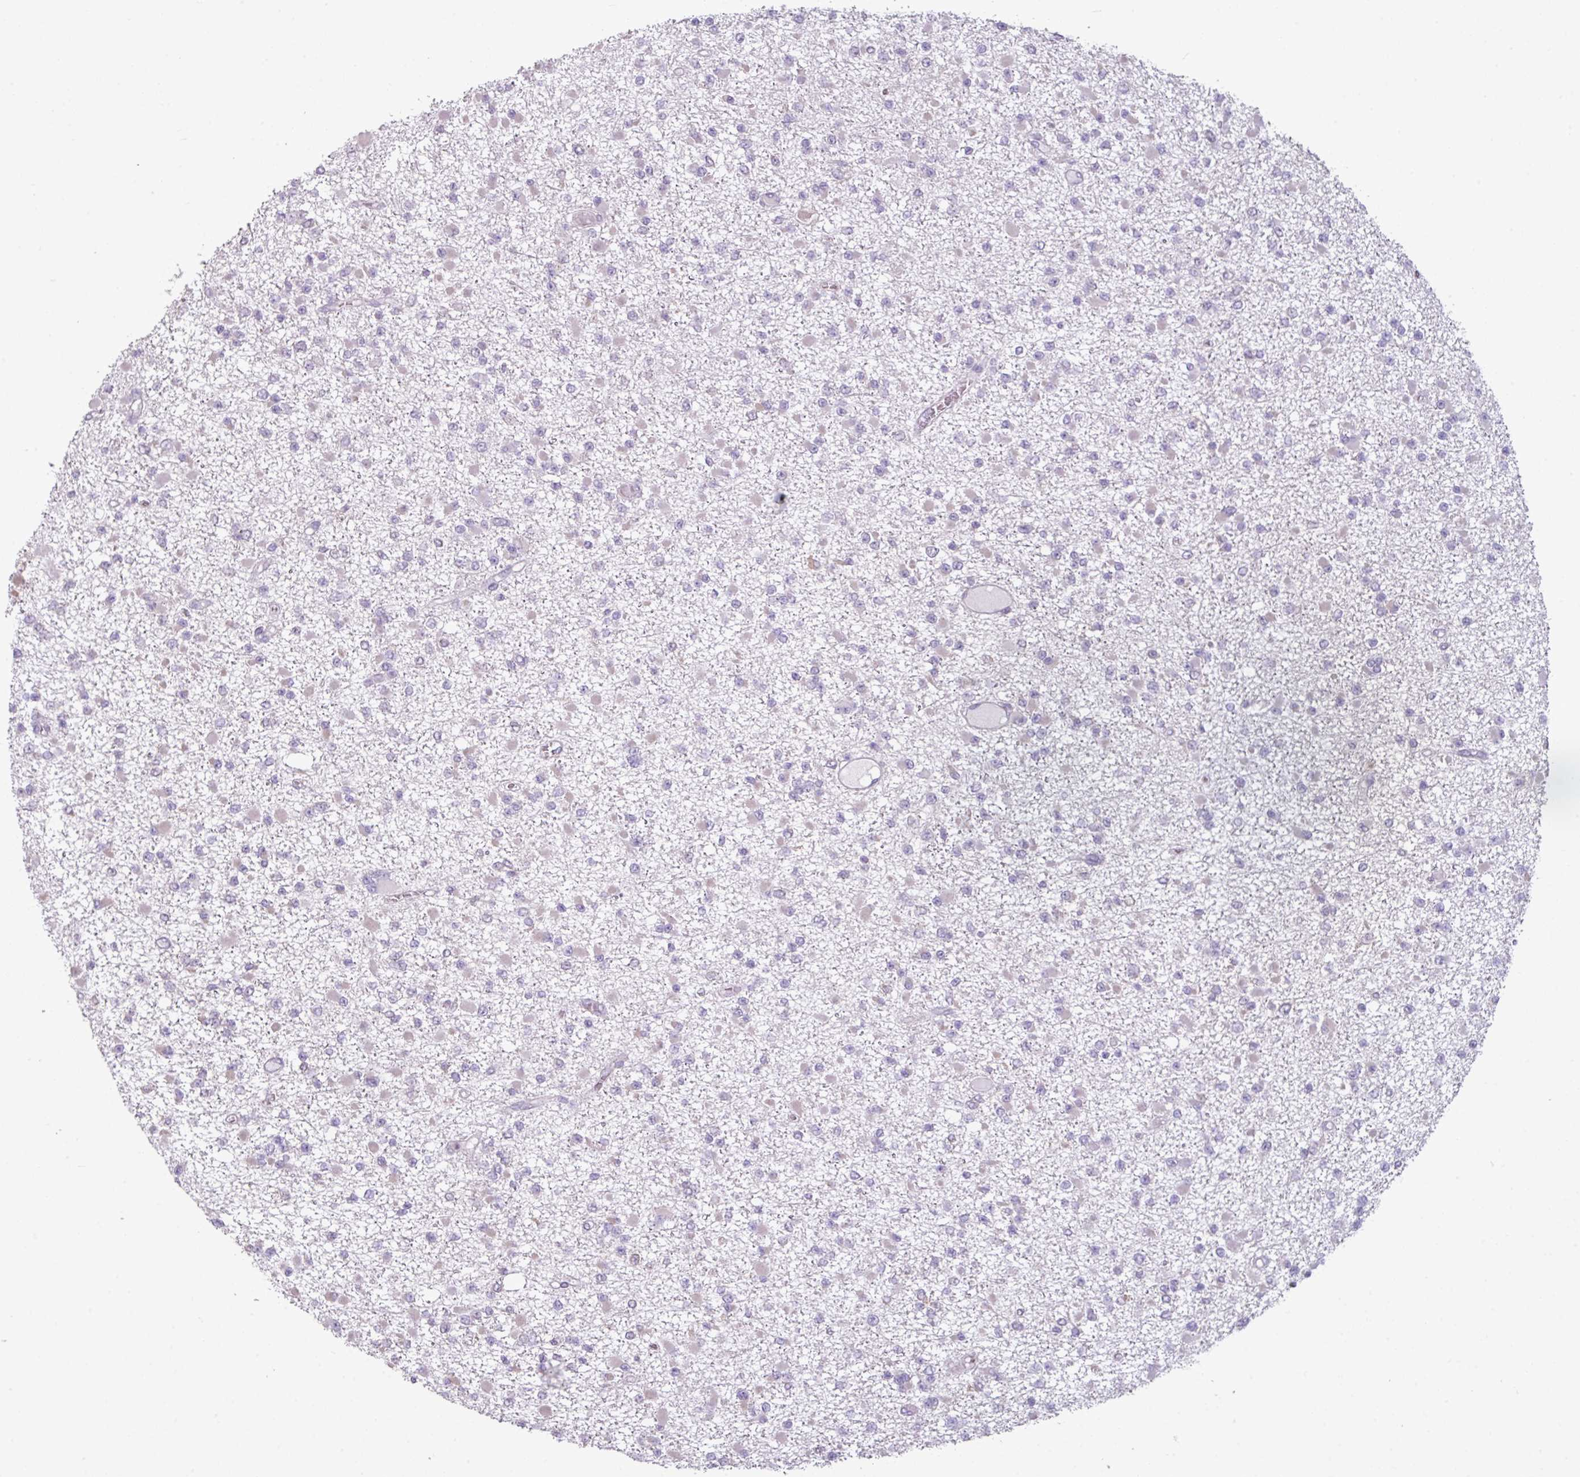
{"staining": {"intensity": "negative", "quantity": "none", "location": "none"}, "tissue": "glioma", "cell_type": "Tumor cells", "image_type": "cancer", "snomed": [{"axis": "morphology", "description": "Glioma, malignant, Low grade"}, {"axis": "topography", "description": "Brain"}], "caption": "Protein analysis of malignant low-grade glioma displays no significant staining in tumor cells. The staining is performed using DAB (3,3'-diaminobenzidine) brown chromogen with nuclei counter-stained in using hematoxylin.", "gene": "TTLL12", "patient": {"sex": "female", "age": 22}}